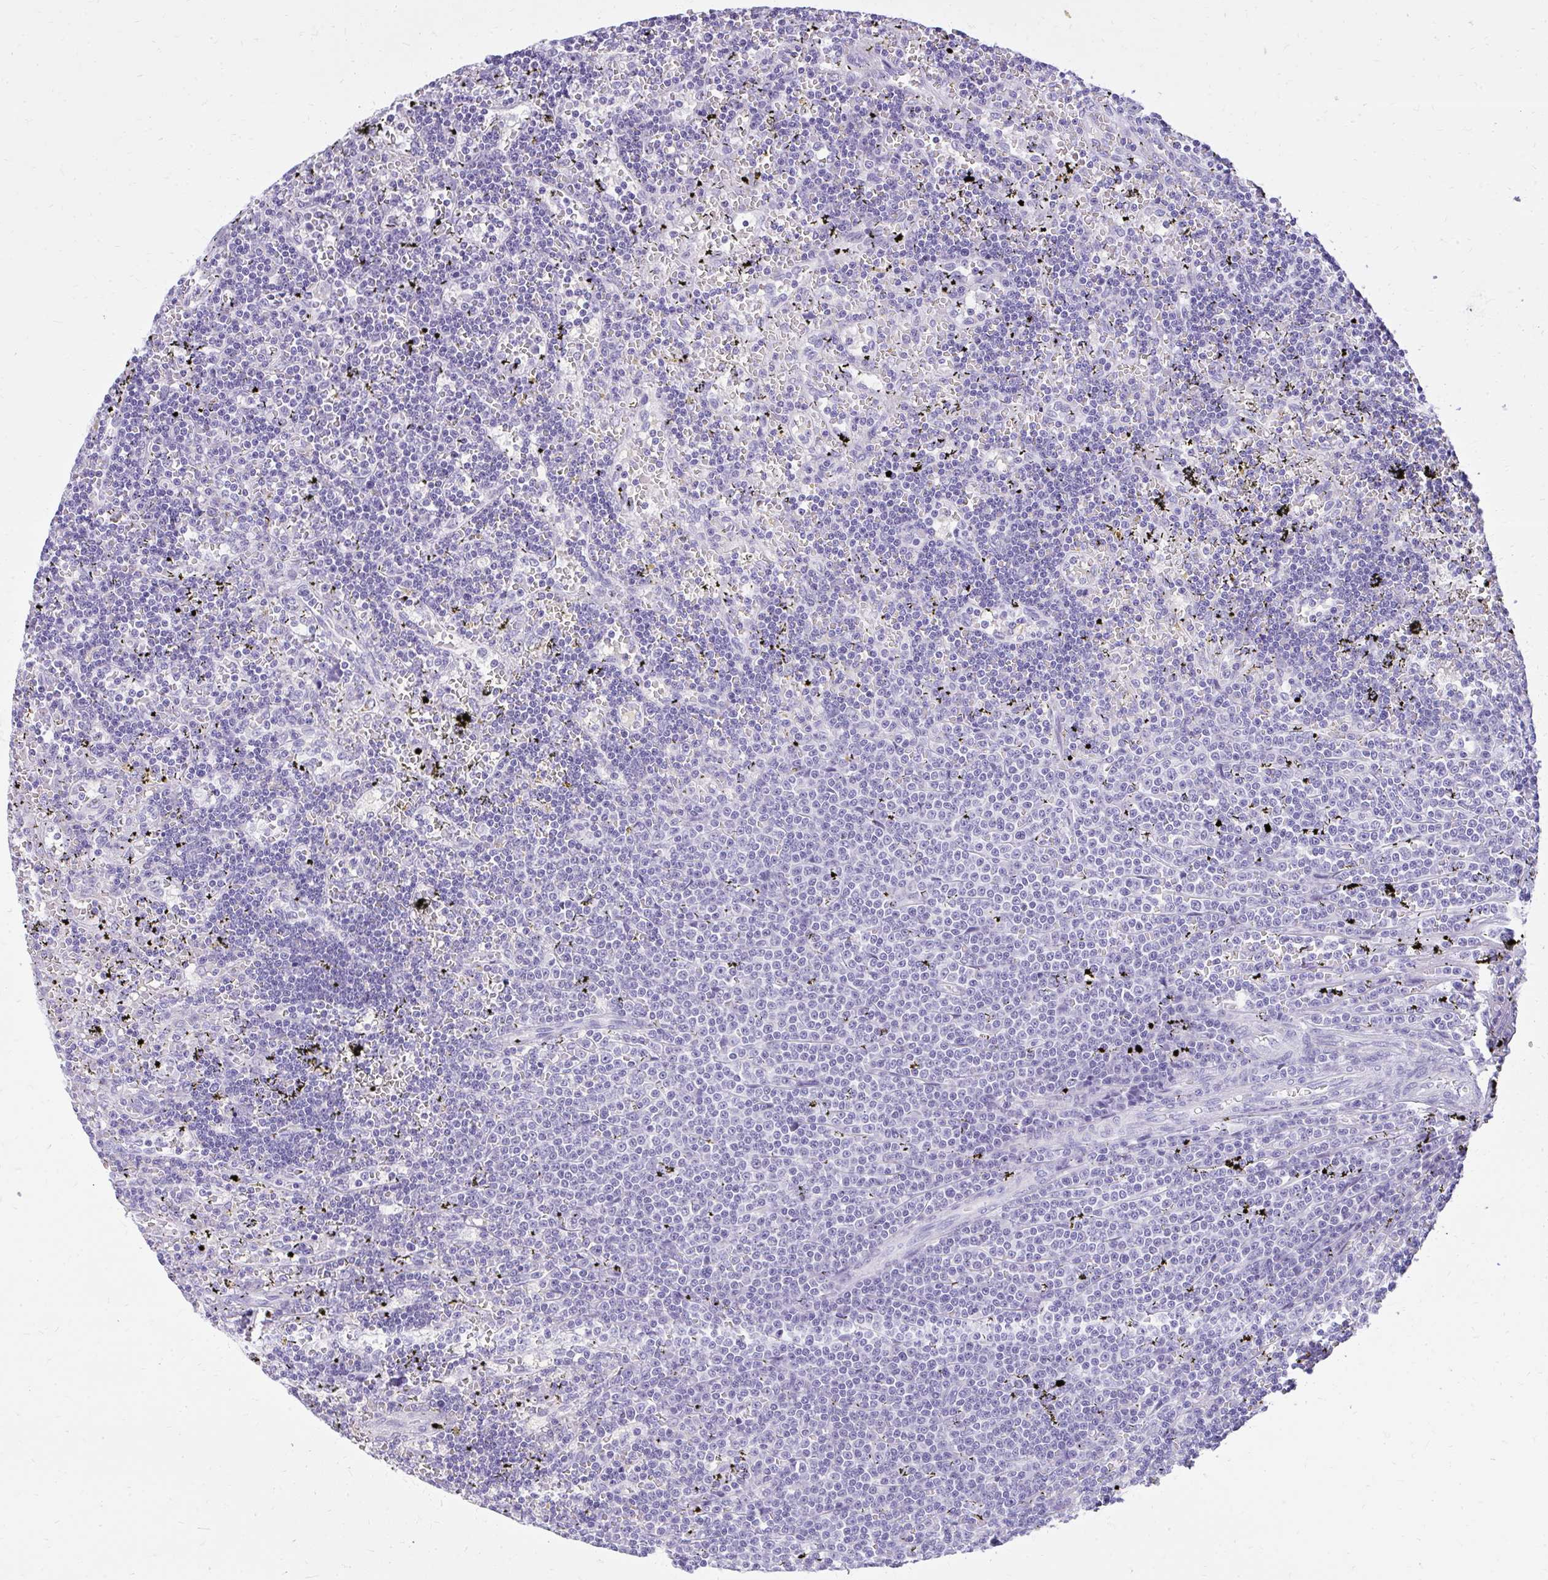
{"staining": {"intensity": "negative", "quantity": "none", "location": "none"}, "tissue": "lymphoma", "cell_type": "Tumor cells", "image_type": "cancer", "snomed": [{"axis": "morphology", "description": "Malignant lymphoma, non-Hodgkin's type, Low grade"}, {"axis": "topography", "description": "Spleen"}], "caption": "Human low-grade malignant lymphoma, non-Hodgkin's type stained for a protein using immunohistochemistry (IHC) shows no positivity in tumor cells.", "gene": "PRAP1", "patient": {"sex": "male", "age": 60}}